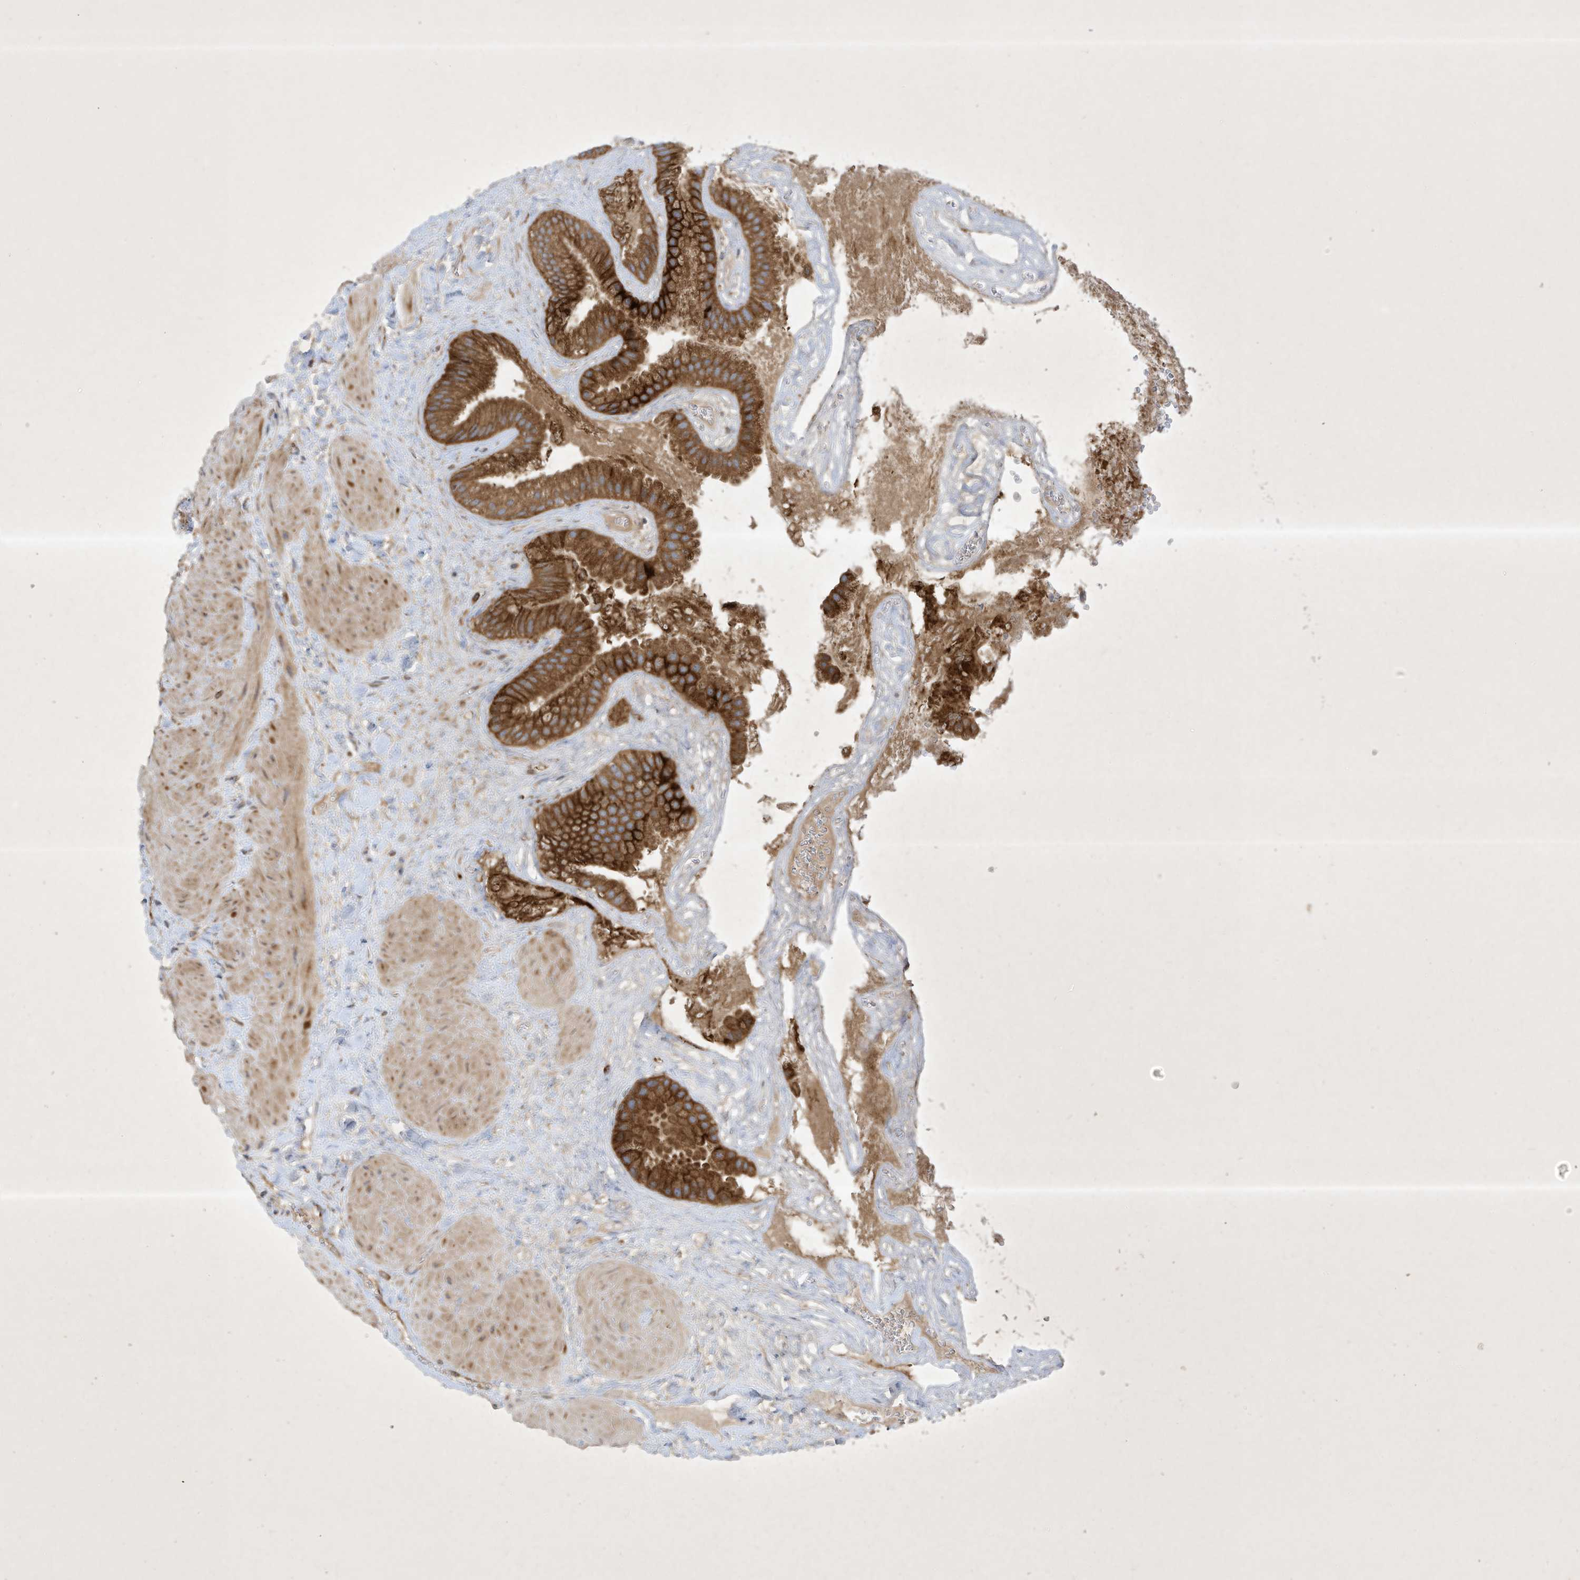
{"staining": {"intensity": "strong", "quantity": ">75%", "location": "cytoplasmic/membranous"}, "tissue": "gallbladder", "cell_type": "Glandular cells", "image_type": "normal", "snomed": [{"axis": "morphology", "description": "Normal tissue, NOS"}, {"axis": "topography", "description": "Gallbladder"}], "caption": "Glandular cells exhibit strong cytoplasmic/membranous expression in approximately >75% of cells in unremarkable gallbladder. (IHC, brightfield microscopy, high magnification).", "gene": "SYNJ2", "patient": {"sex": "male", "age": 55}}